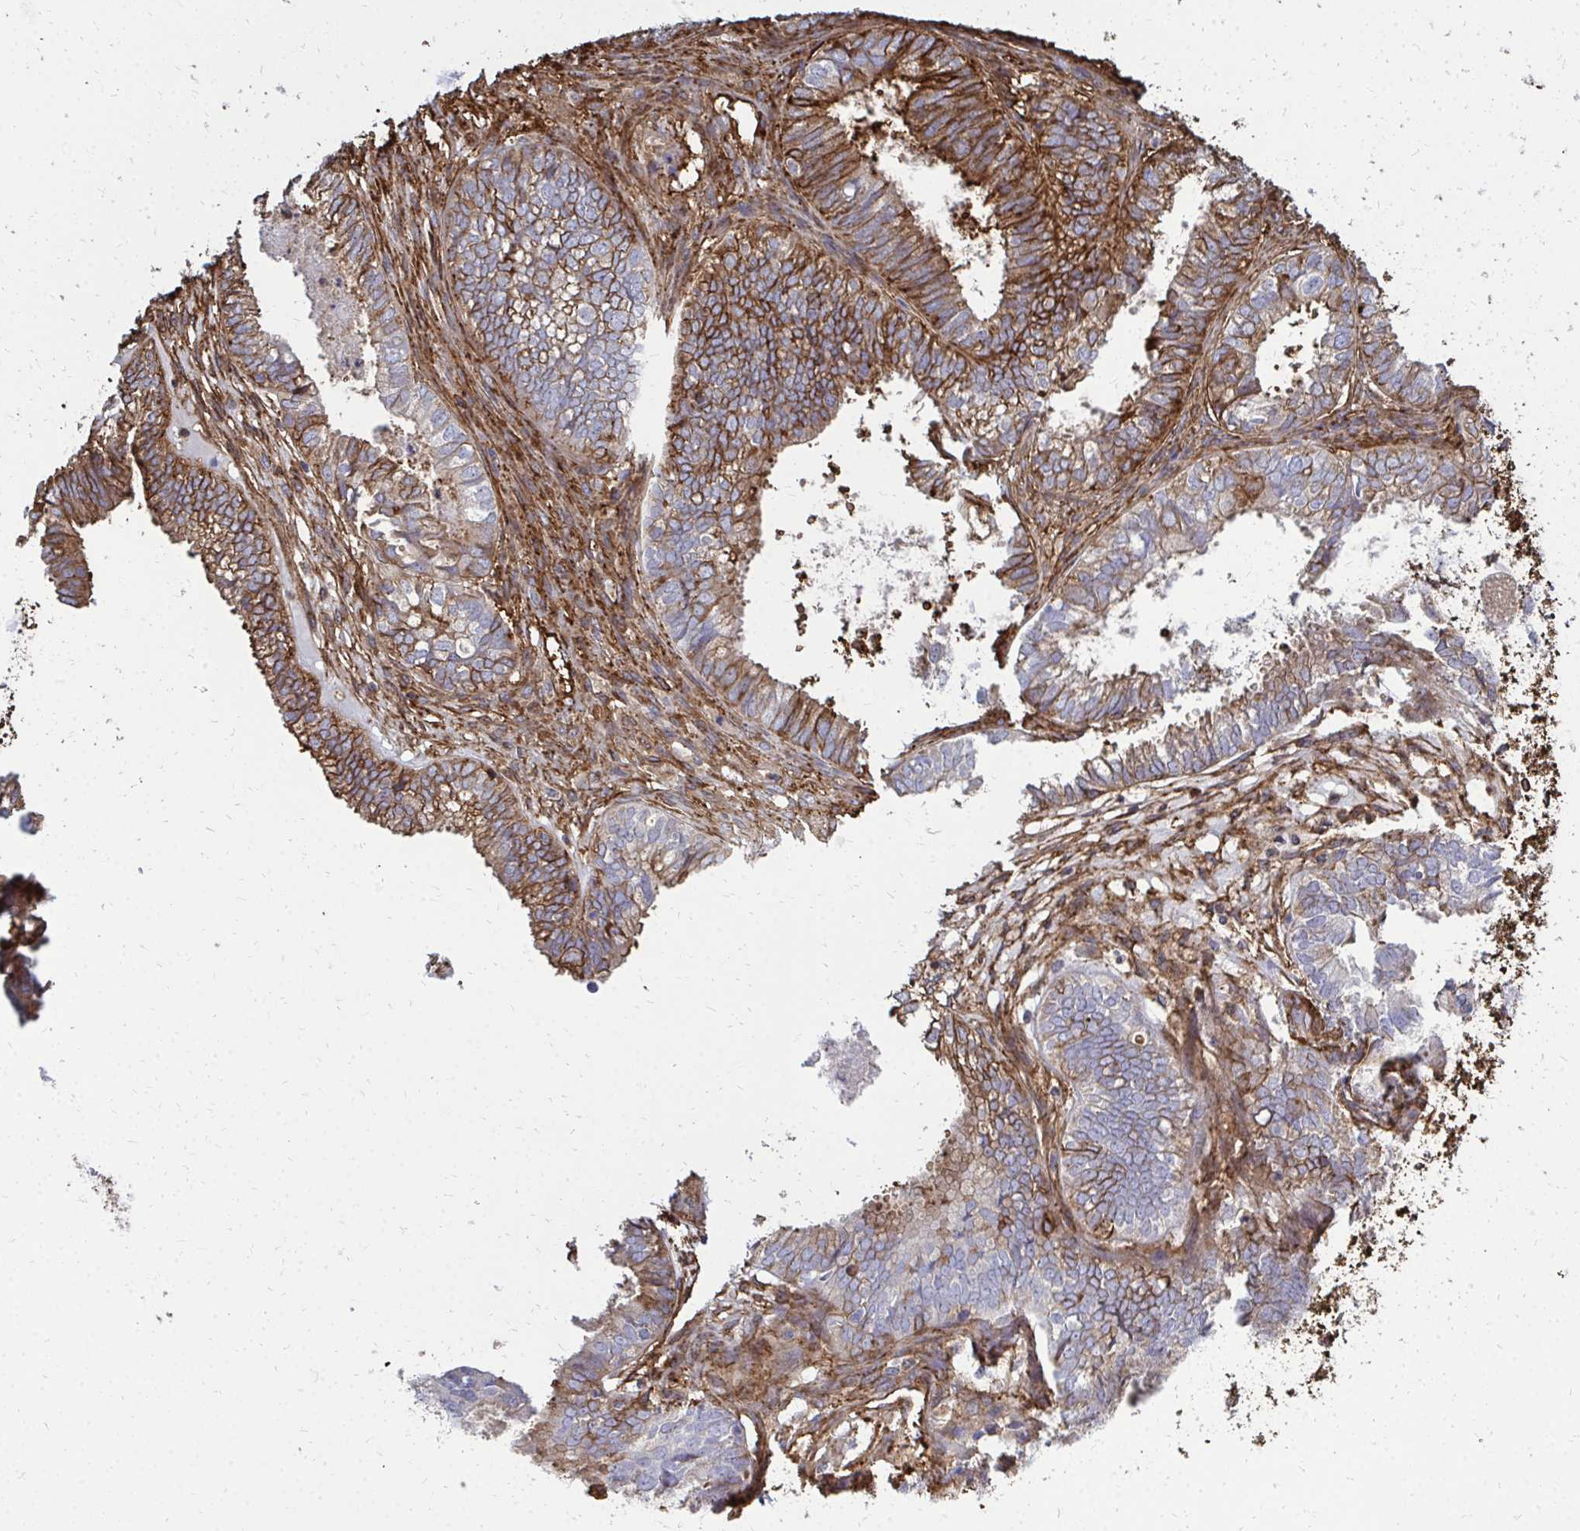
{"staining": {"intensity": "moderate", "quantity": "25%-75%", "location": "cytoplasmic/membranous"}, "tissue": "ovarian cancer", "cell_type": "Tumor cells", "image_type": "cancer", "snomed": [{"axis": "morphology", "description": "Carcinoma, endometroid"}, {"axis": "topography", "description": "Ovary"}], "caption": "The image shows a brown stain indicating the presence of a protein in the cytoplasmic/membranous of tumor cells in ovarian cancer (endometroid carcinoma).", "gene": "MARCKSL1", "patient": {"sex": "female", "age": 64}}